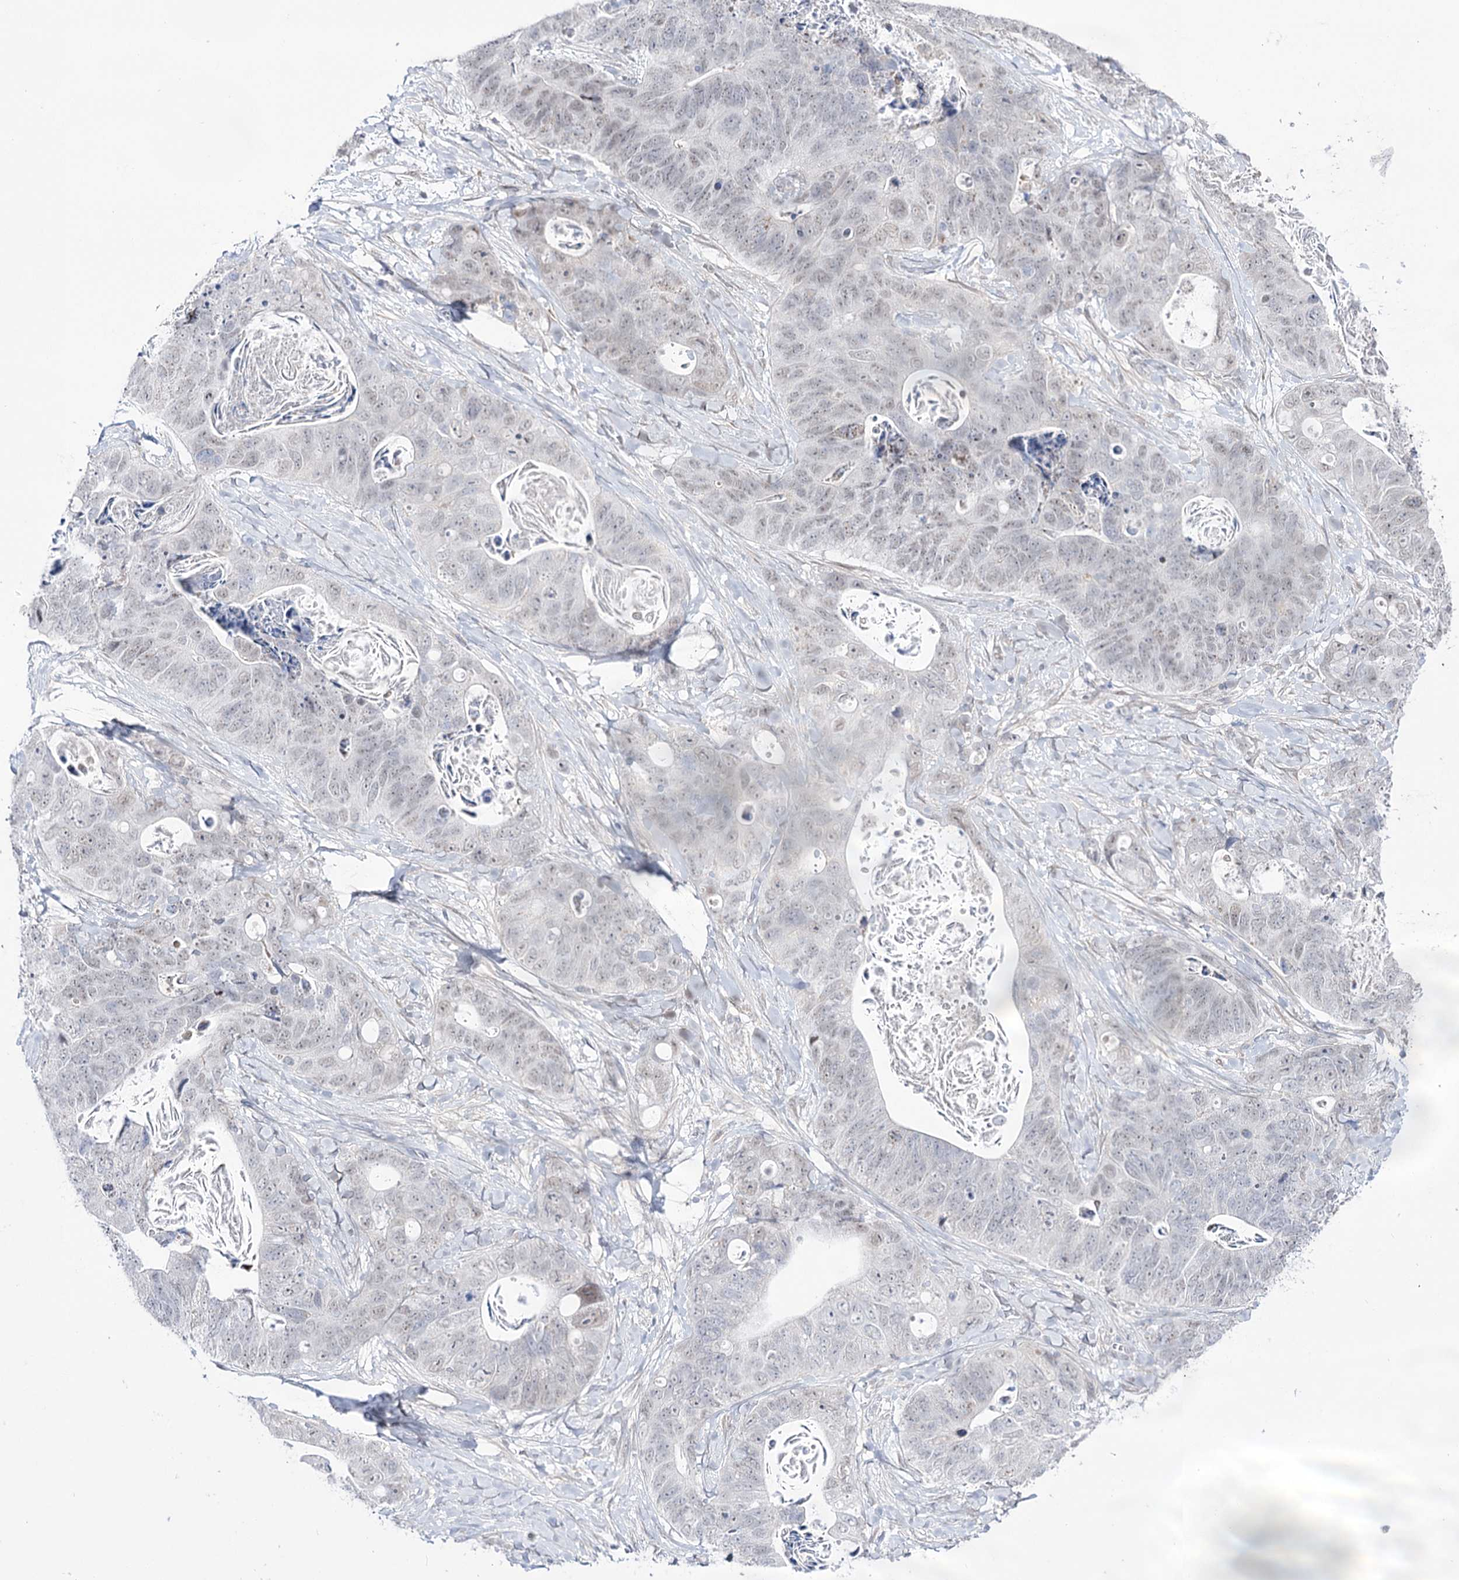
{"staining": {"intensity": "negative", "quantity": "none", "location": "none"}, "tissue": "stomach cancer", "cell_type": "Tumor cells", "image_type": "cancer", "snomed": [{"axis": "morphology", "description": "Adenocarcinoma, NOS"}, {"axis": "topography", "description": "Stomach"}], "caption": "Tumor cells are negative for protein expression in human stomach cancer (adenocarcinoma).", "gene": "RBM15B", "patient": {"sex": "female", "age": 89}}